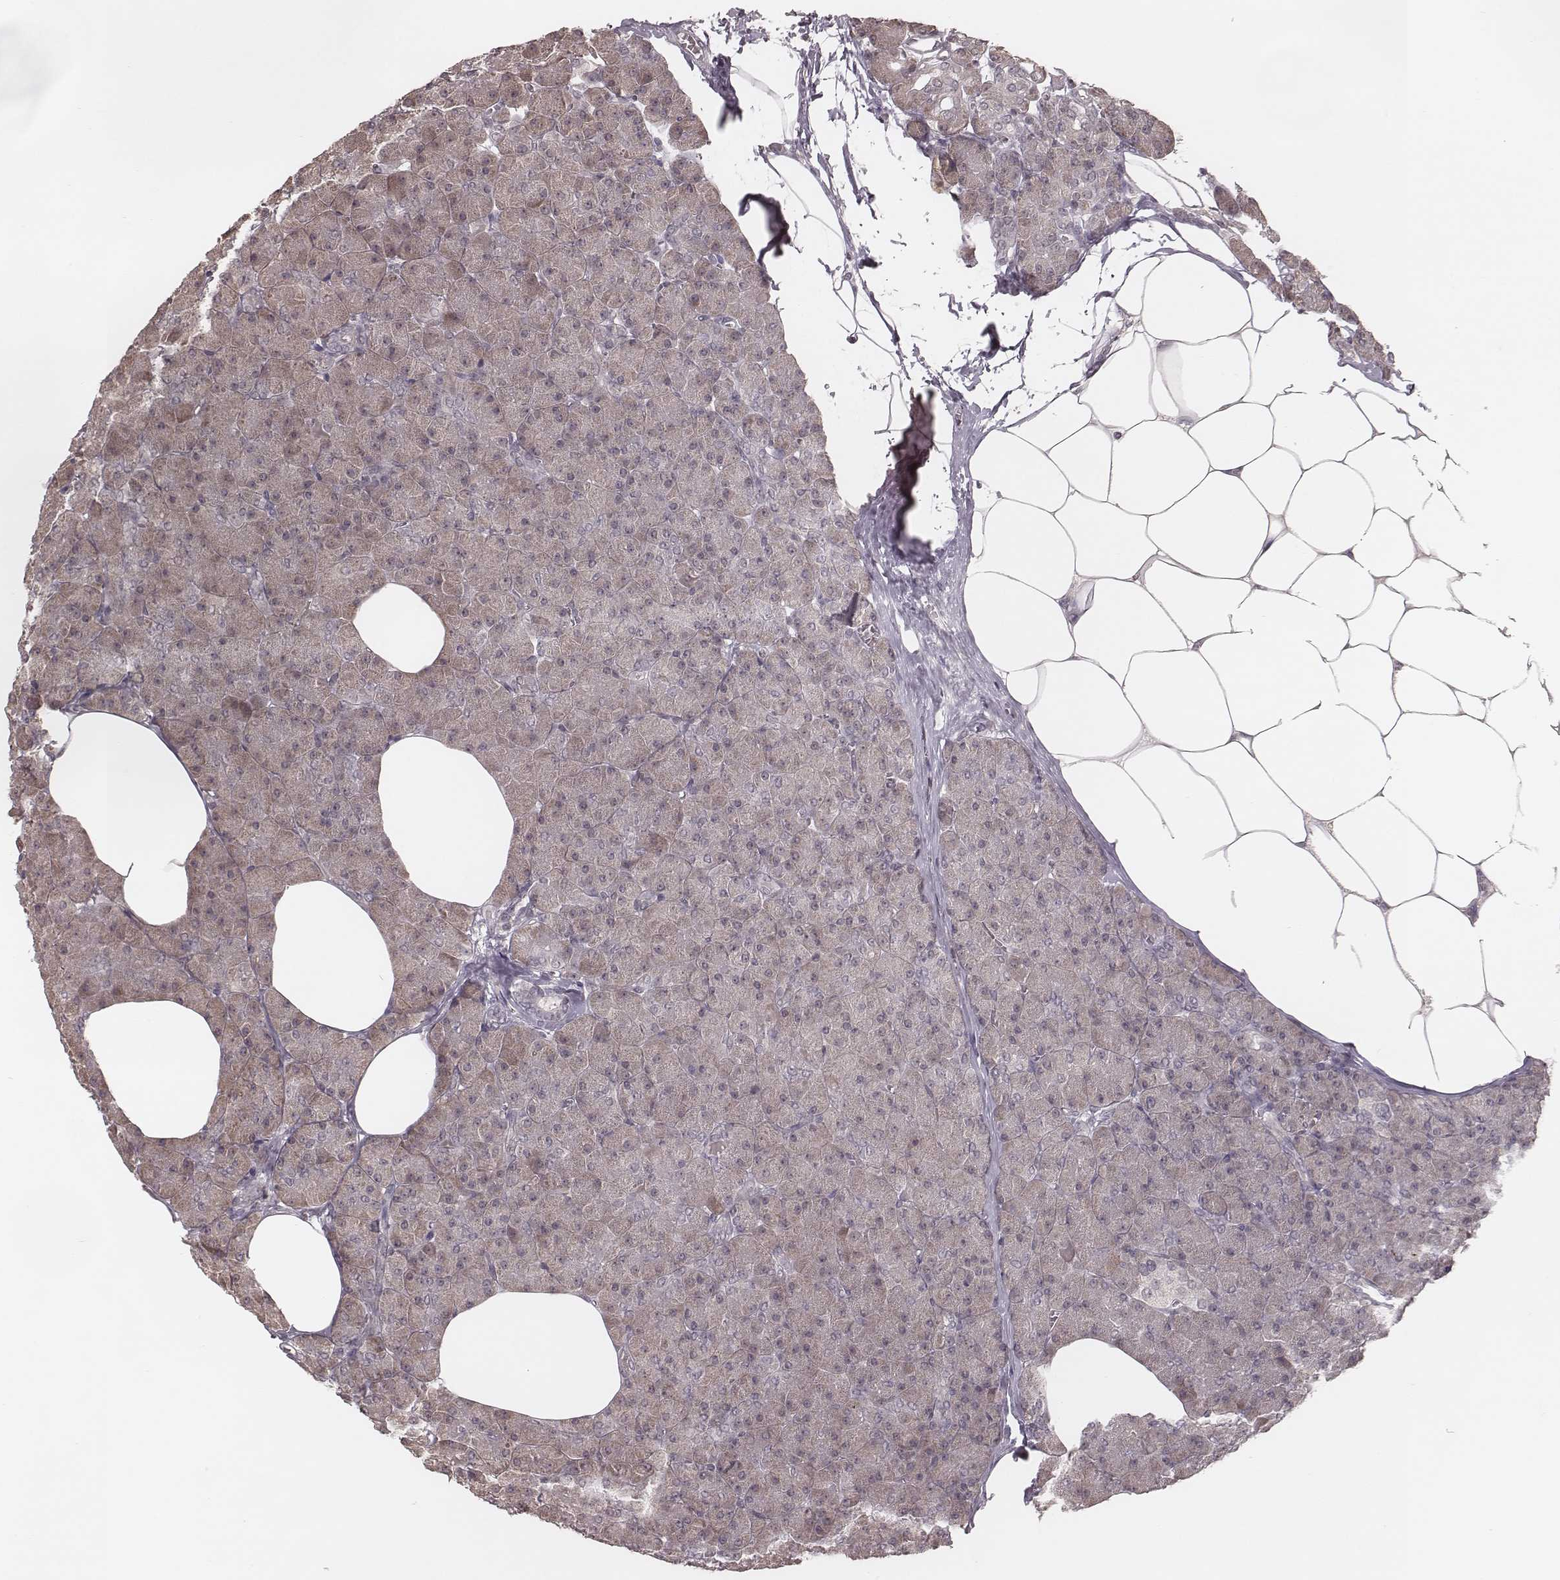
{"staining": {"intensity": "weak", "quantity": "25%-75%", "location": "cytoplasmic/membranous"}, "tissue": "pancreas", "cell_type": "Exocrine glandular cells", "image_type": "normal", "snomed": [{"axis": "morphology", "description": "Normal tissue, NOS"}, {"axis": "topography", "description": "Pancreas"}], "caption": "A low amount of weak cytoplasmic/membranous staining is appreciated in approximately 25%-75% of exocrine glandular cells in benign pancreas.", "gene": "IL5", "patient": {"sex": "female", "age": 45}}